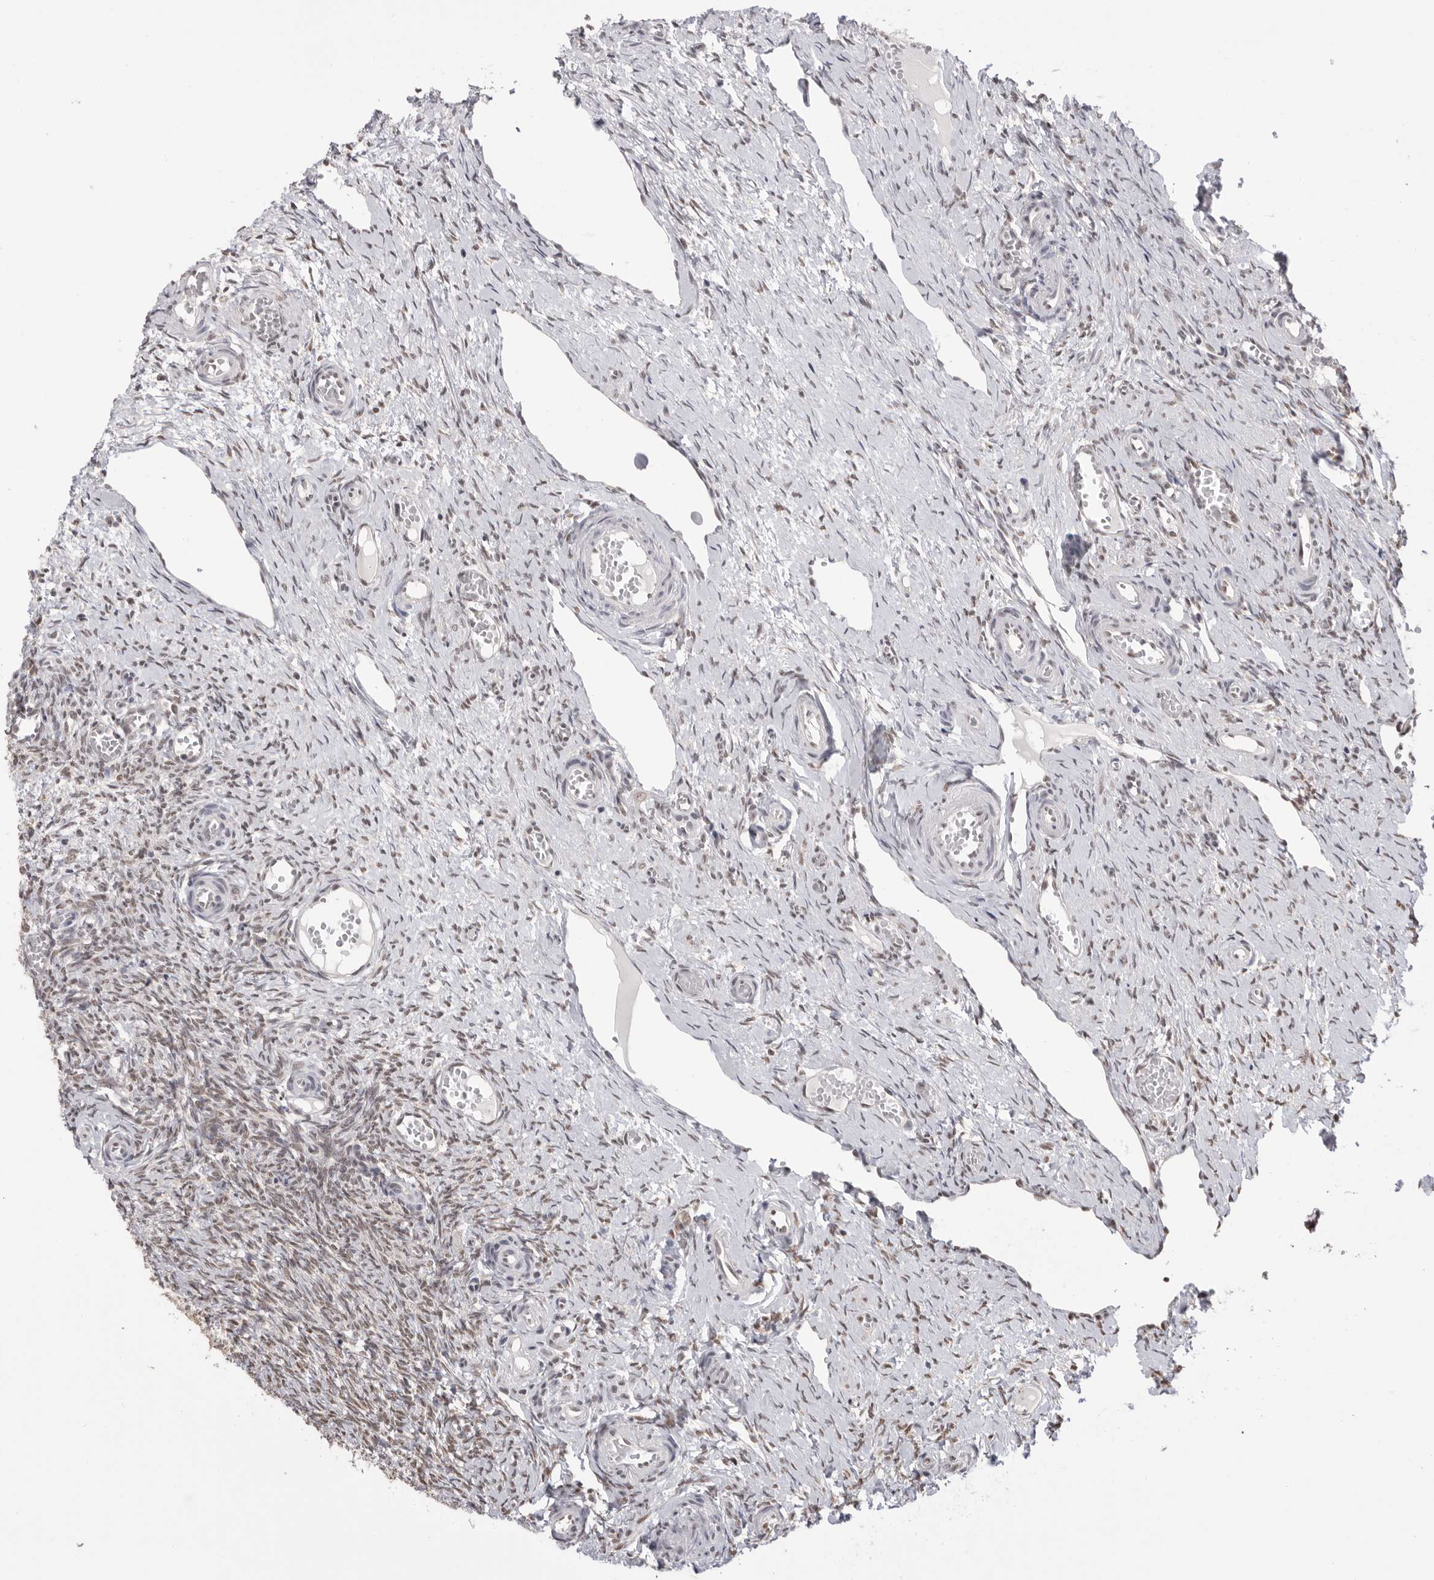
{"staining": {"intensity": "negative", "quantity": "none", "location": "none"}, "tissue": "ovary", "cell_type": "Follicle cells", "image_type": "normal", "snomed": [{"axis": "morphology", "description": "Adenocarcinoma, NOS"}, {"axis": "topography", "description": "Endometrium"}], "caption": "Immunohistochemical staining of benign ovary demonstrates no significant staining in follicle cells. The staining is performed using DAB brown chromogen with nuclei counter-stained in using hematoxylin.", "gene": "BCLAF3", "patient": {"sex": "female", "age": 32}}